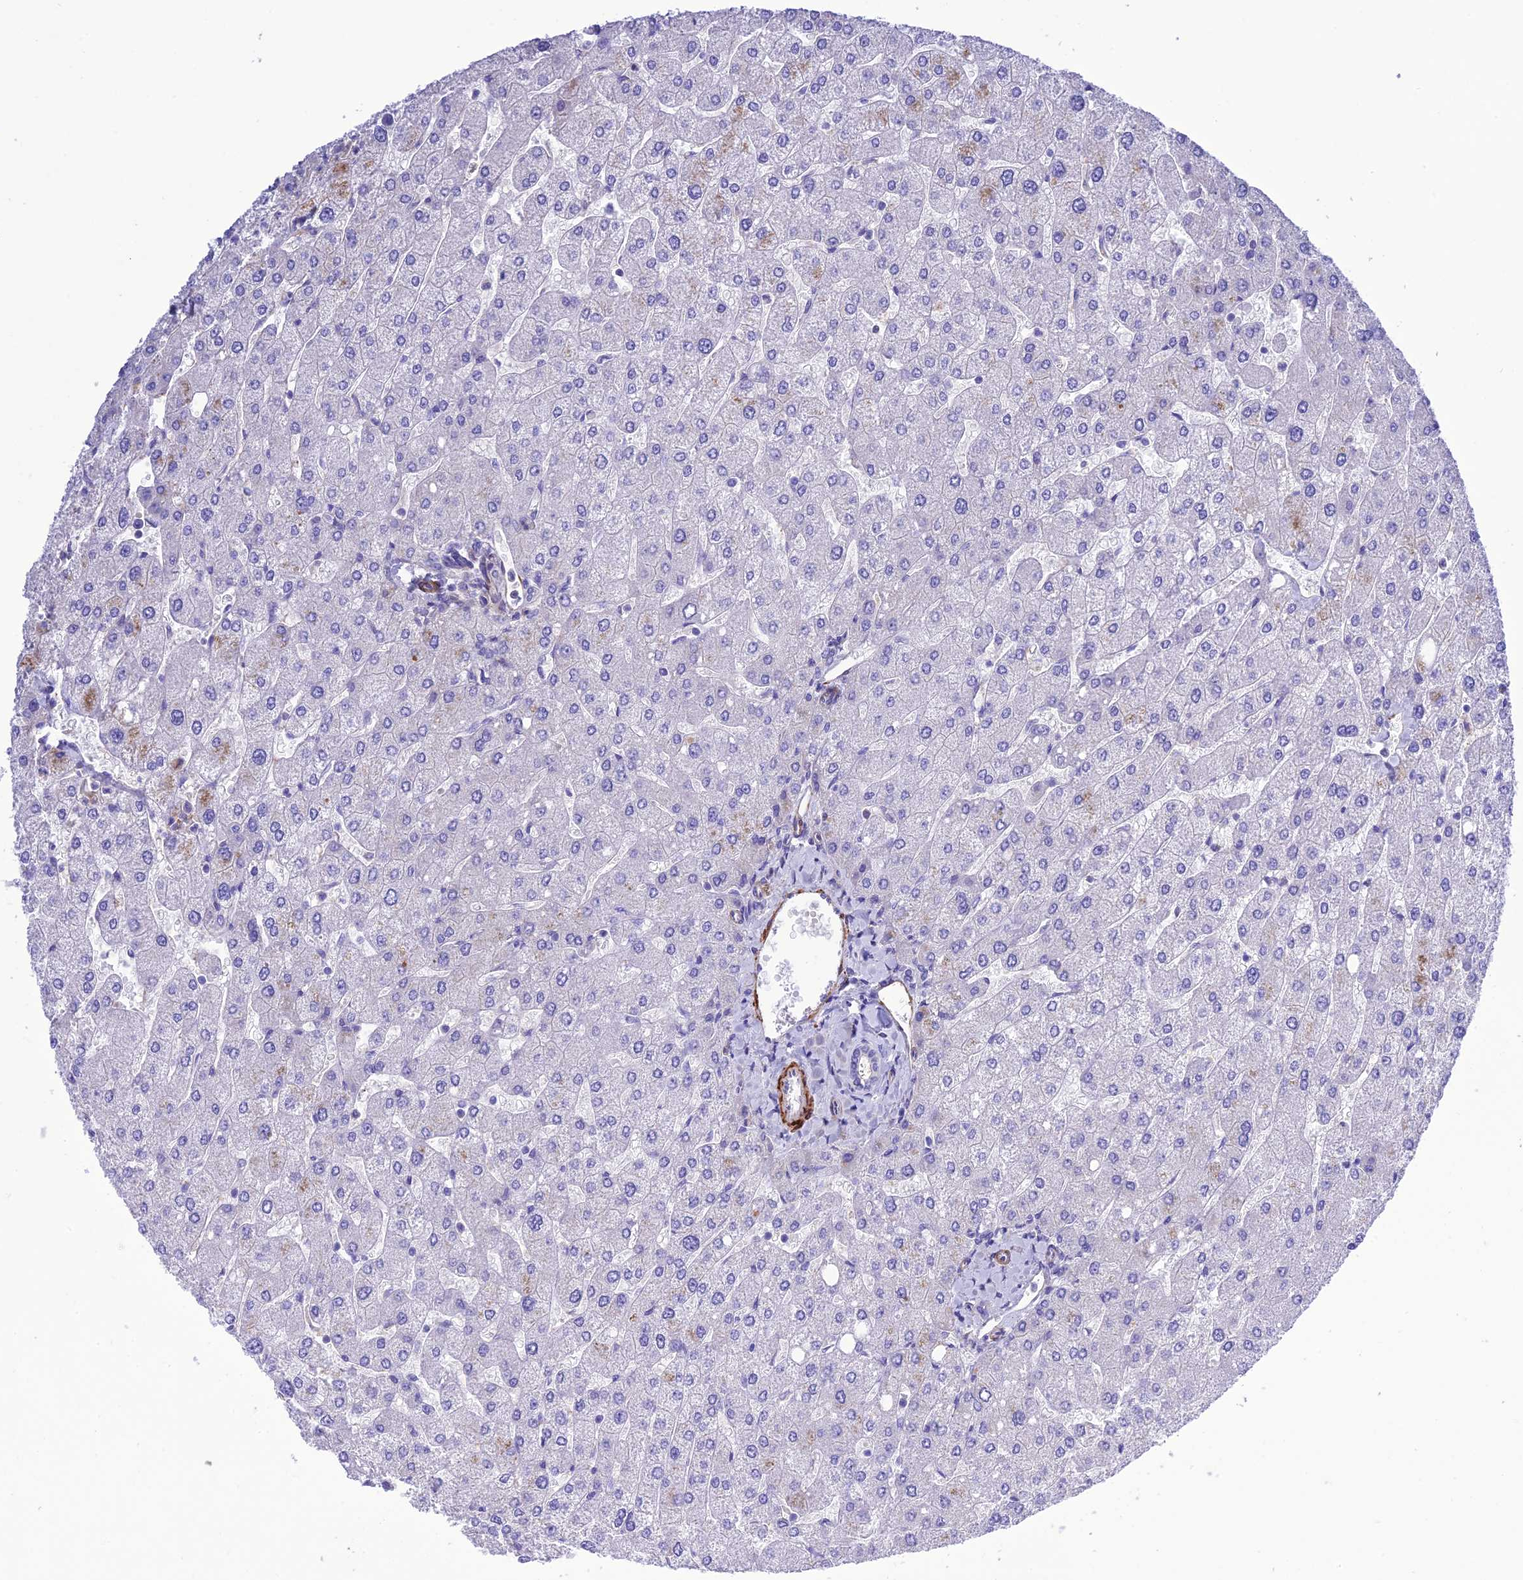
{"staining": {"intensity": "negative", "quantity": "none", "location": "none"}, "tissue": "liver", "cell_type": "Cholangiocytes", "image_type": "normal", "snomed": [{"axis": "morphology", "description": "Normal tissue, NOS"}, {"axis": "topography", "description": "Liver"}], "caption": "Liver stained for a protein using immunohistochemistry (IHC) reveals no positivity cholangiocytes.", "gene": "FRA10AC1", "patient": {"sex": "male", "age": 55}}